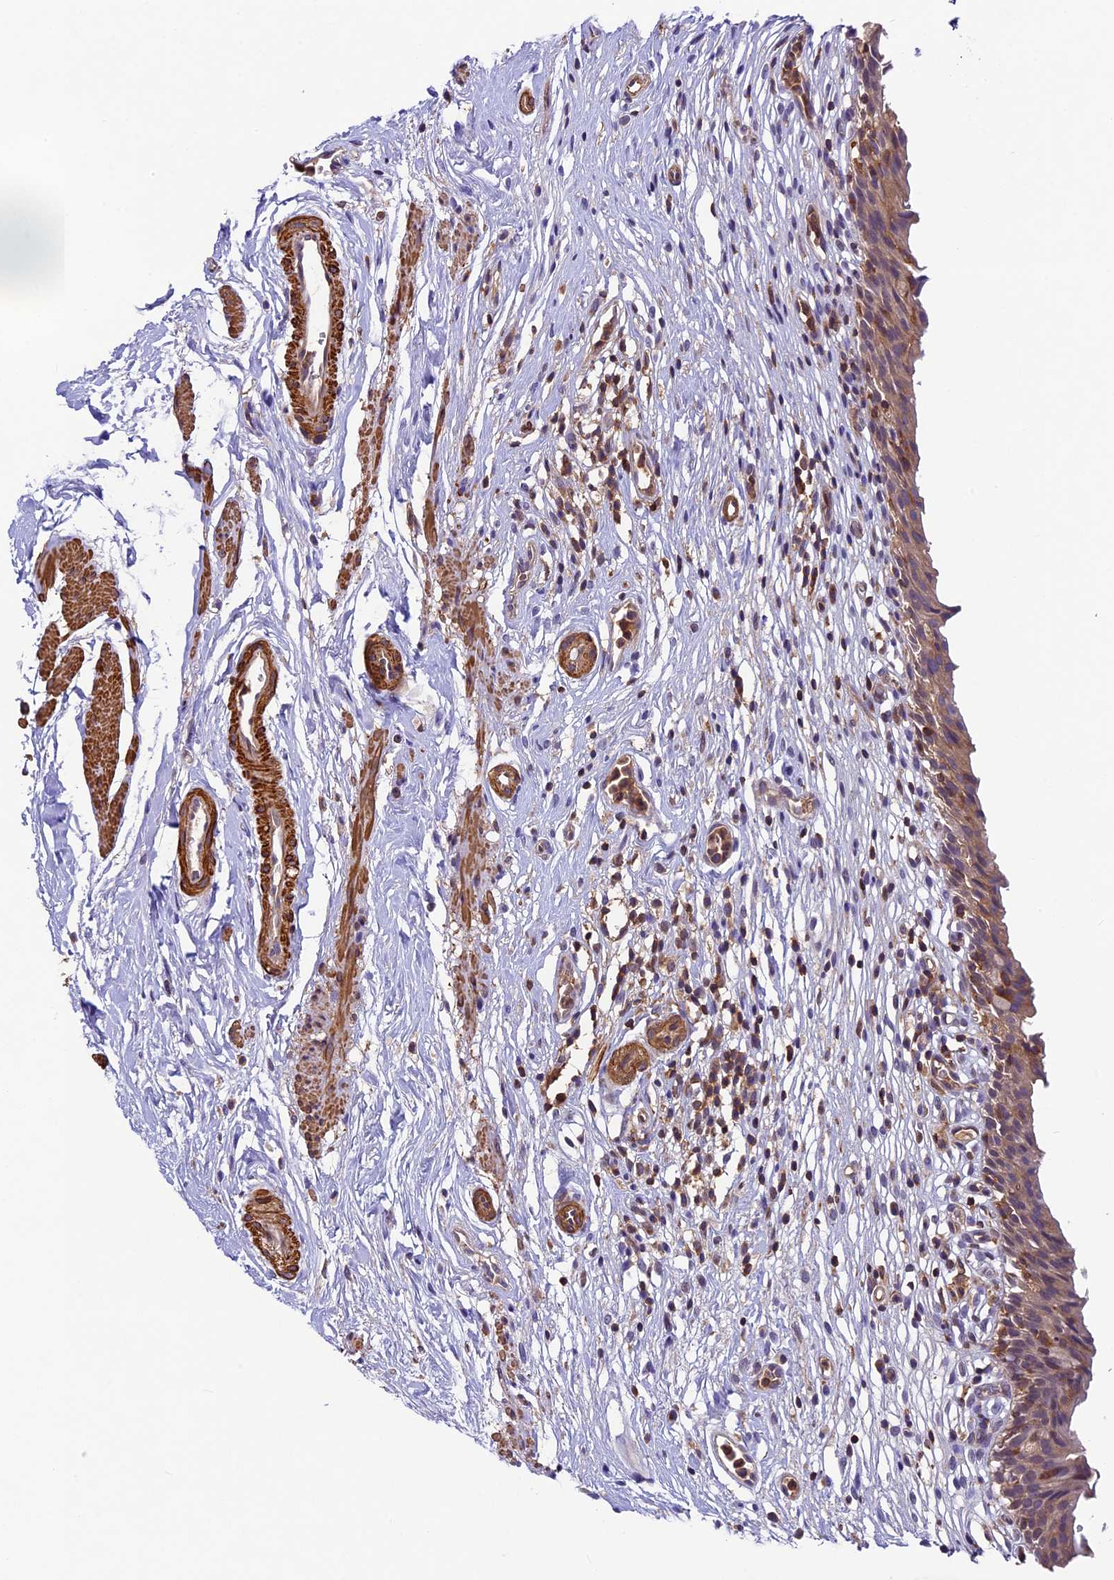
{"staining": {"intensity": "moderate", "quantity": ">75%", "location": "cytoplasmic/membranous"}, "tissue": "urinary bladder", "cell_type": "Urothelial cells", "image_type": "normal", "snomed": [{"axis": "morphology", "description": "Normal tissue, NOS"}, {"axis": "morphology", "description": "Inflammation, NOS"}, {"axis": "topography", "description": "Urinary bladder"}], "caption": "Brown immunohistochemical staining in benign urinary bladder demonstrates moderate cytoplasmic/membranous staining in about >75% of urothelial cells.", "gene": "TBC1D1", "patient": {"sex": "male", "age": 63}}